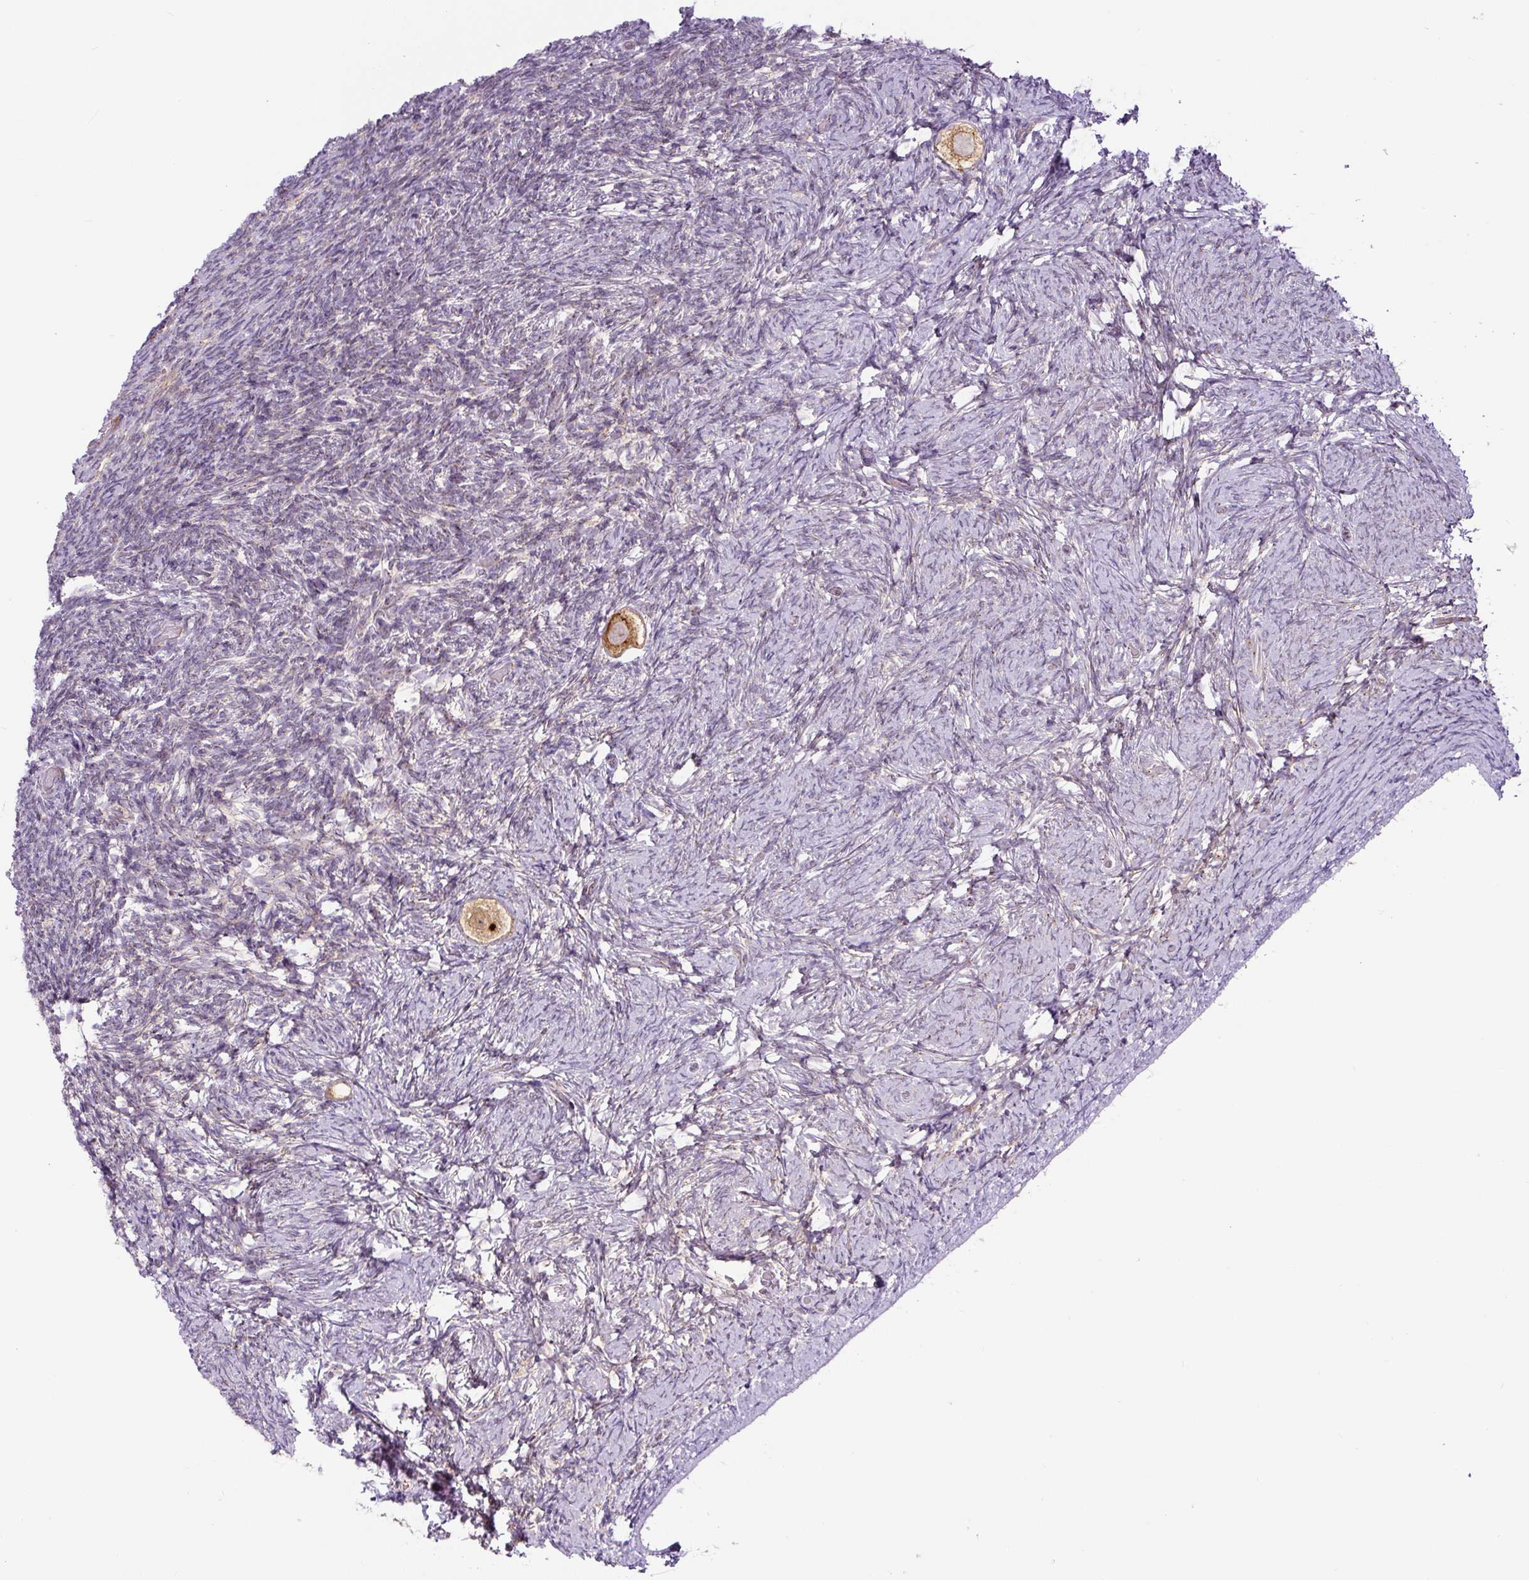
{"staining": {"intensity": "strong", "quantity": ">75%", "location": "cytoplasmic/membranous"}, "tissue": "ovary", "cell_type": "Follicle cells", "image_type": "normal", "snomed": [{"axis": "morphology", "description": "Normal tissue, NOS"}, {"axis": "topography", "description": "Ovary"}], "caption": "Immunohistochemical staining of unremarkable human ovary shows high levels of strong cytoplasmic/membranous staining in about >75% of follicle cells. Using DAB (3,3'-diaminobenzidine) (brown) and hematoxylin (blue) stains, captured at high magnification using brightfield microscopy.", "gene": "PCM1", "patient": {"sex": "female", "age": 34}}